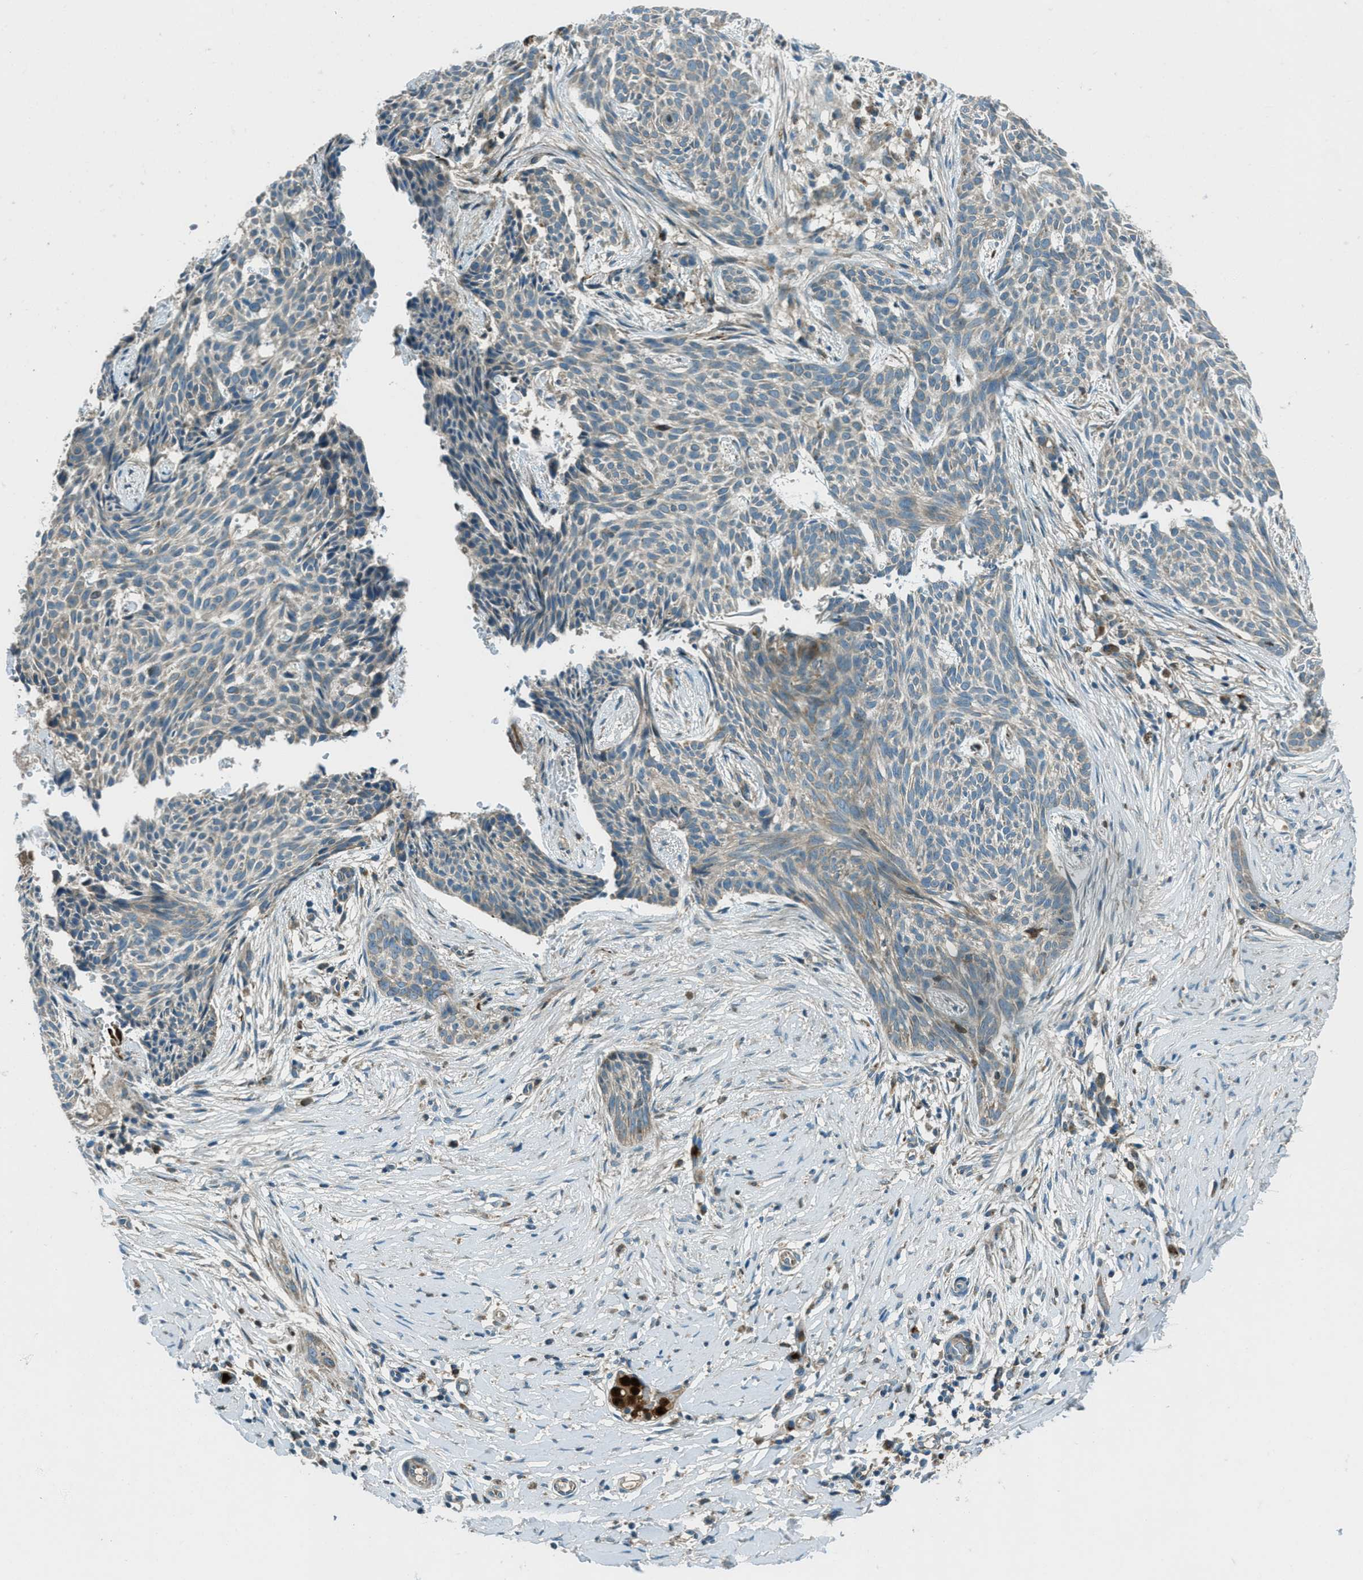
{"staining": {"intensity": "weak", "quantity": "<25%", "location": "cytoplasmic/membranous"}, "tissue": "skin cancer", "cell_type": "Tumor cells", "image_type": "cancer", "snomed": [{"axis": "morphology", "description": "Basal cell carcinoma"}, {"axis": "topography", "description": "Skin"}], "caption": "This is an immunohistochemistry micrograph of human basal cell carcinoma (skin). There is no staining in tumor cells.", "gene": "FAR1", "patient": {"sex": "female", "age": 59}}